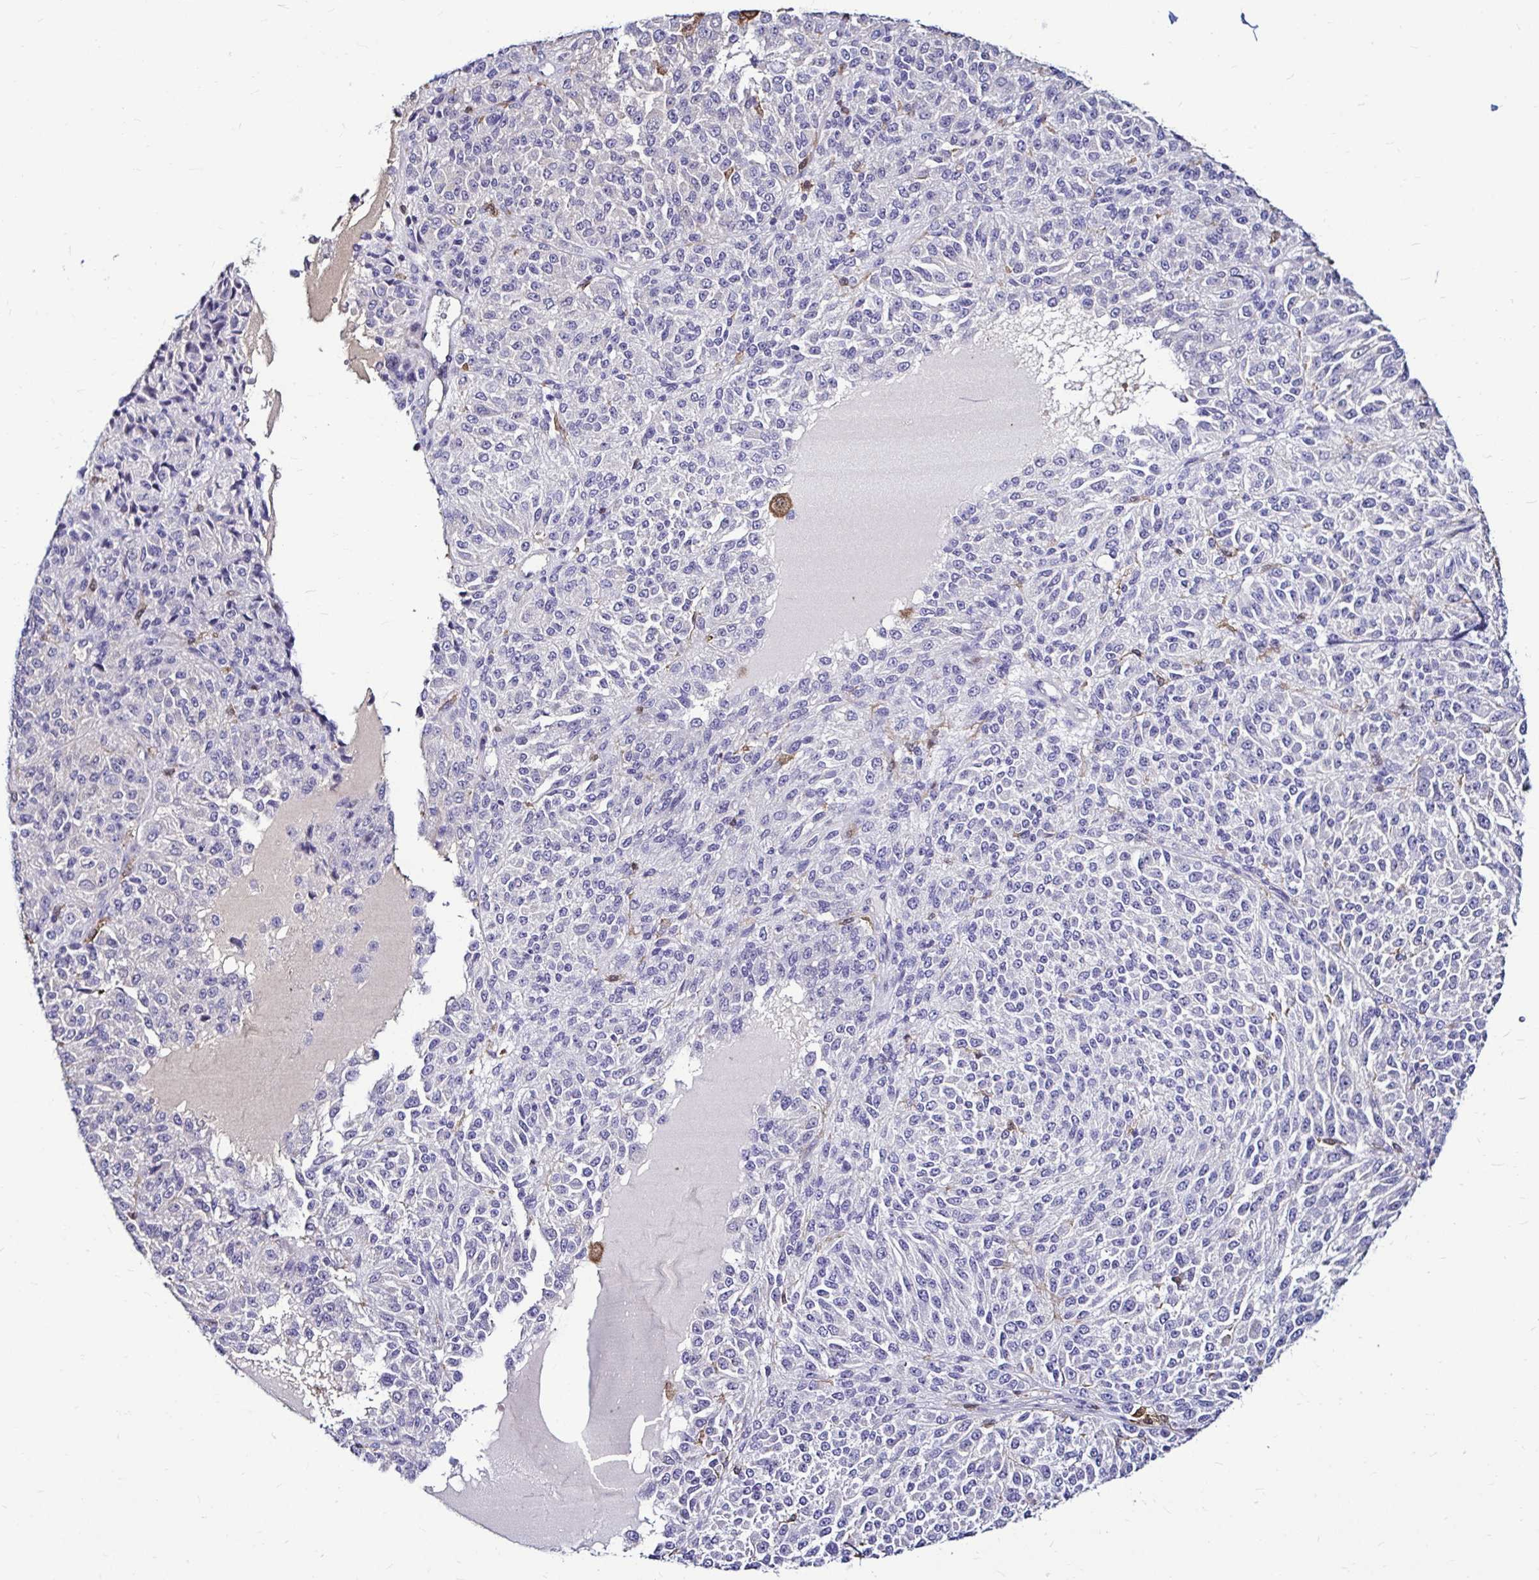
{"staining": {"intensity": "negative", "quantity": "none", "location": "none"}, "tissue": "melanoma", "cell_type": "Tumor cells", "image_type": "cancer", "snomed": [{"axis": "morphology", "description": "Malignant melanoma, Metastatic site"}, {"axis": "topography", "description": "Brain"}], "caption": "There is no significant positivity in tumor cells of malignant melanoma (metastatic site).", "gene": "IDH1", "patient": {"sex": "female", "age": 56}}